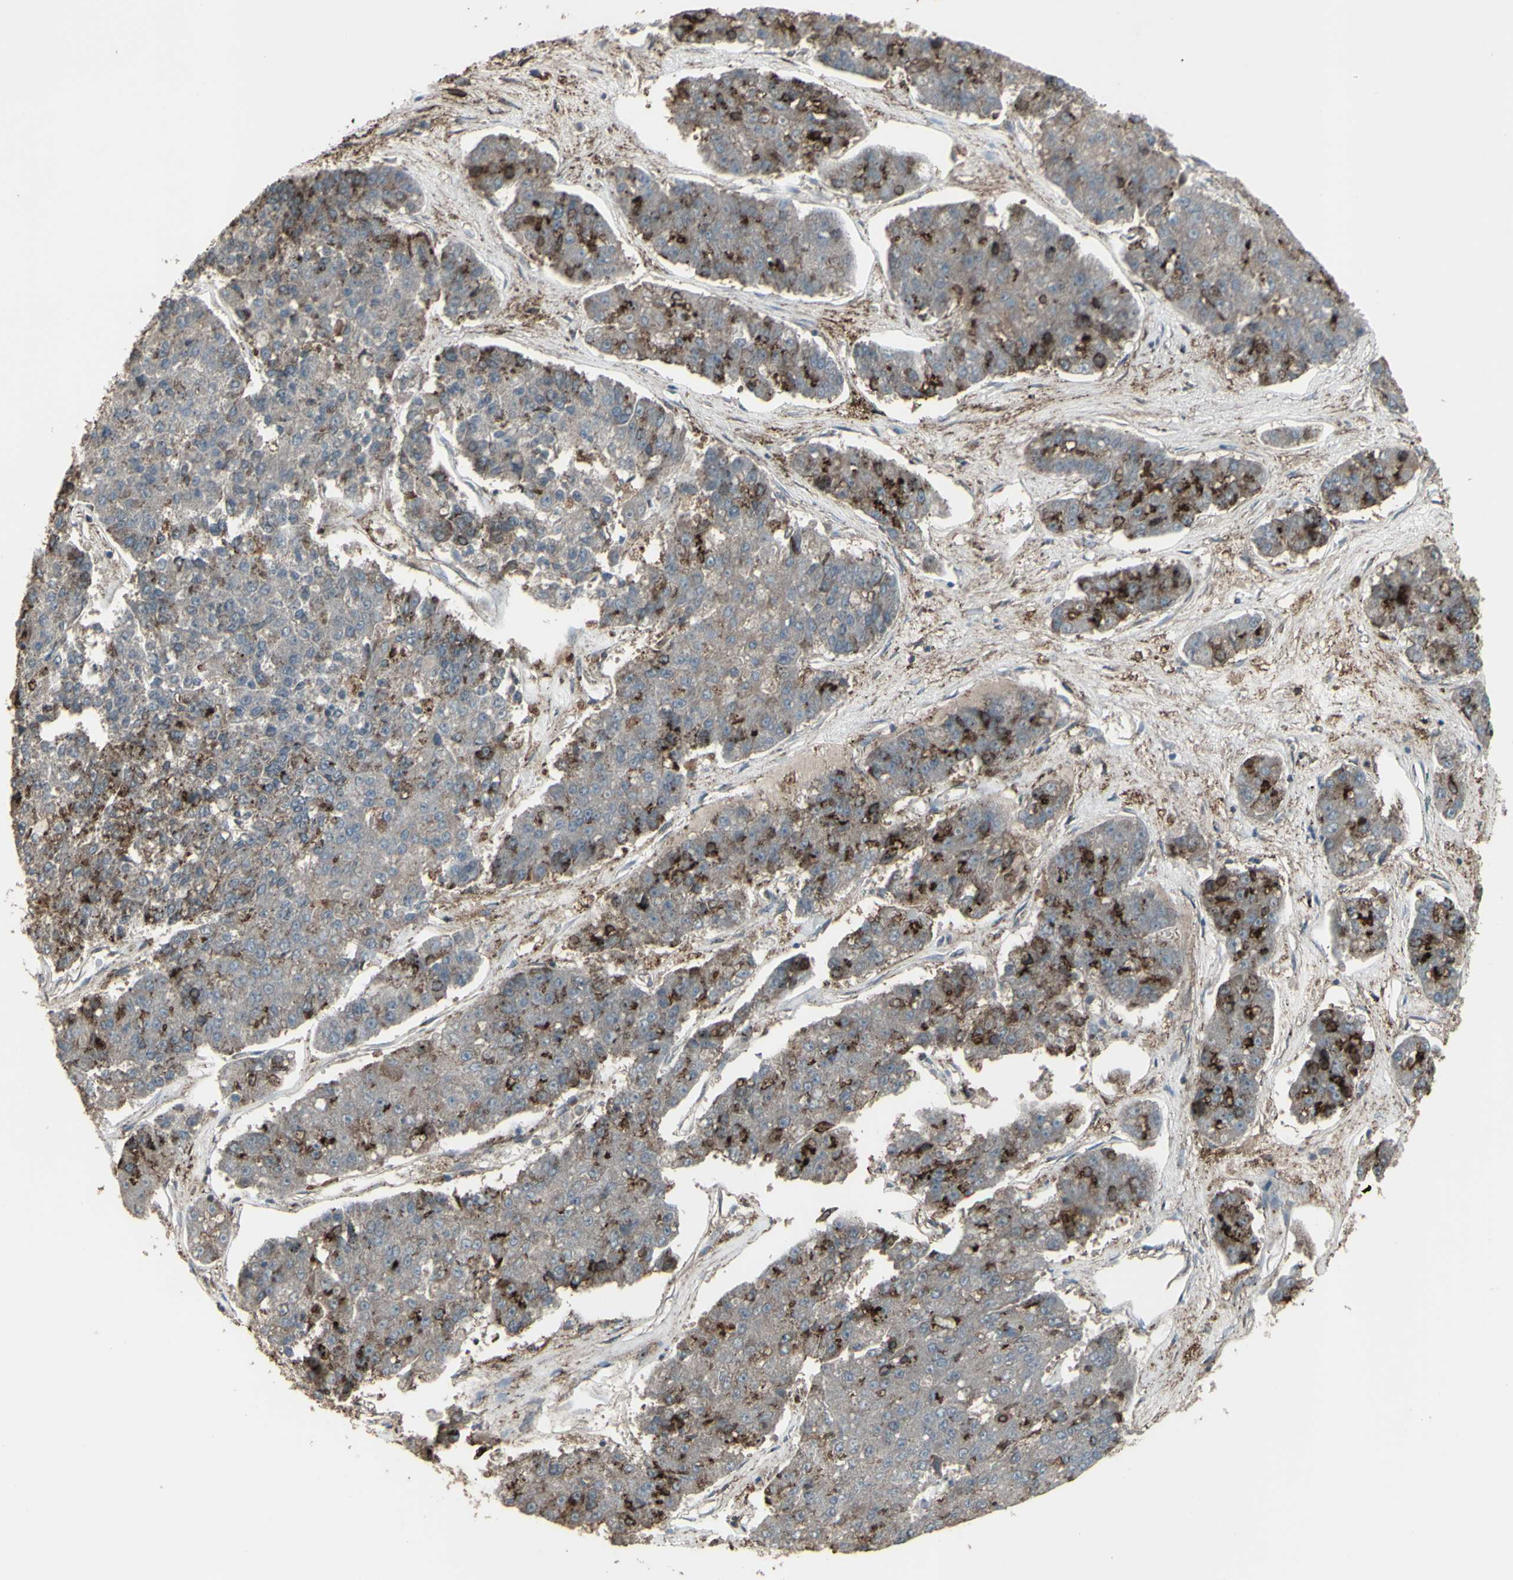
{"staining": {"intensity": "moderate", "quantity": "<25%", "location": "cytoplasmic/membranous"}, "tissue": "pancreatic cancer", "cell_type": "Tumor cells", "image_type": "cancer", "snomed": [{"axis": "morphology", "description": "Adenocarcinoma, NOS"}, {"axis": "topography", "description": "Pancreas"}], "caption": "Brown immunohistochemical staining in pancreatic cancer (adenocarcinoma) demonstrates moderate cytoplasmic/membranous expression in about <25% of tumor cells.", "gene": "SMO", "patient": {"sex": "male", "age": 50}}